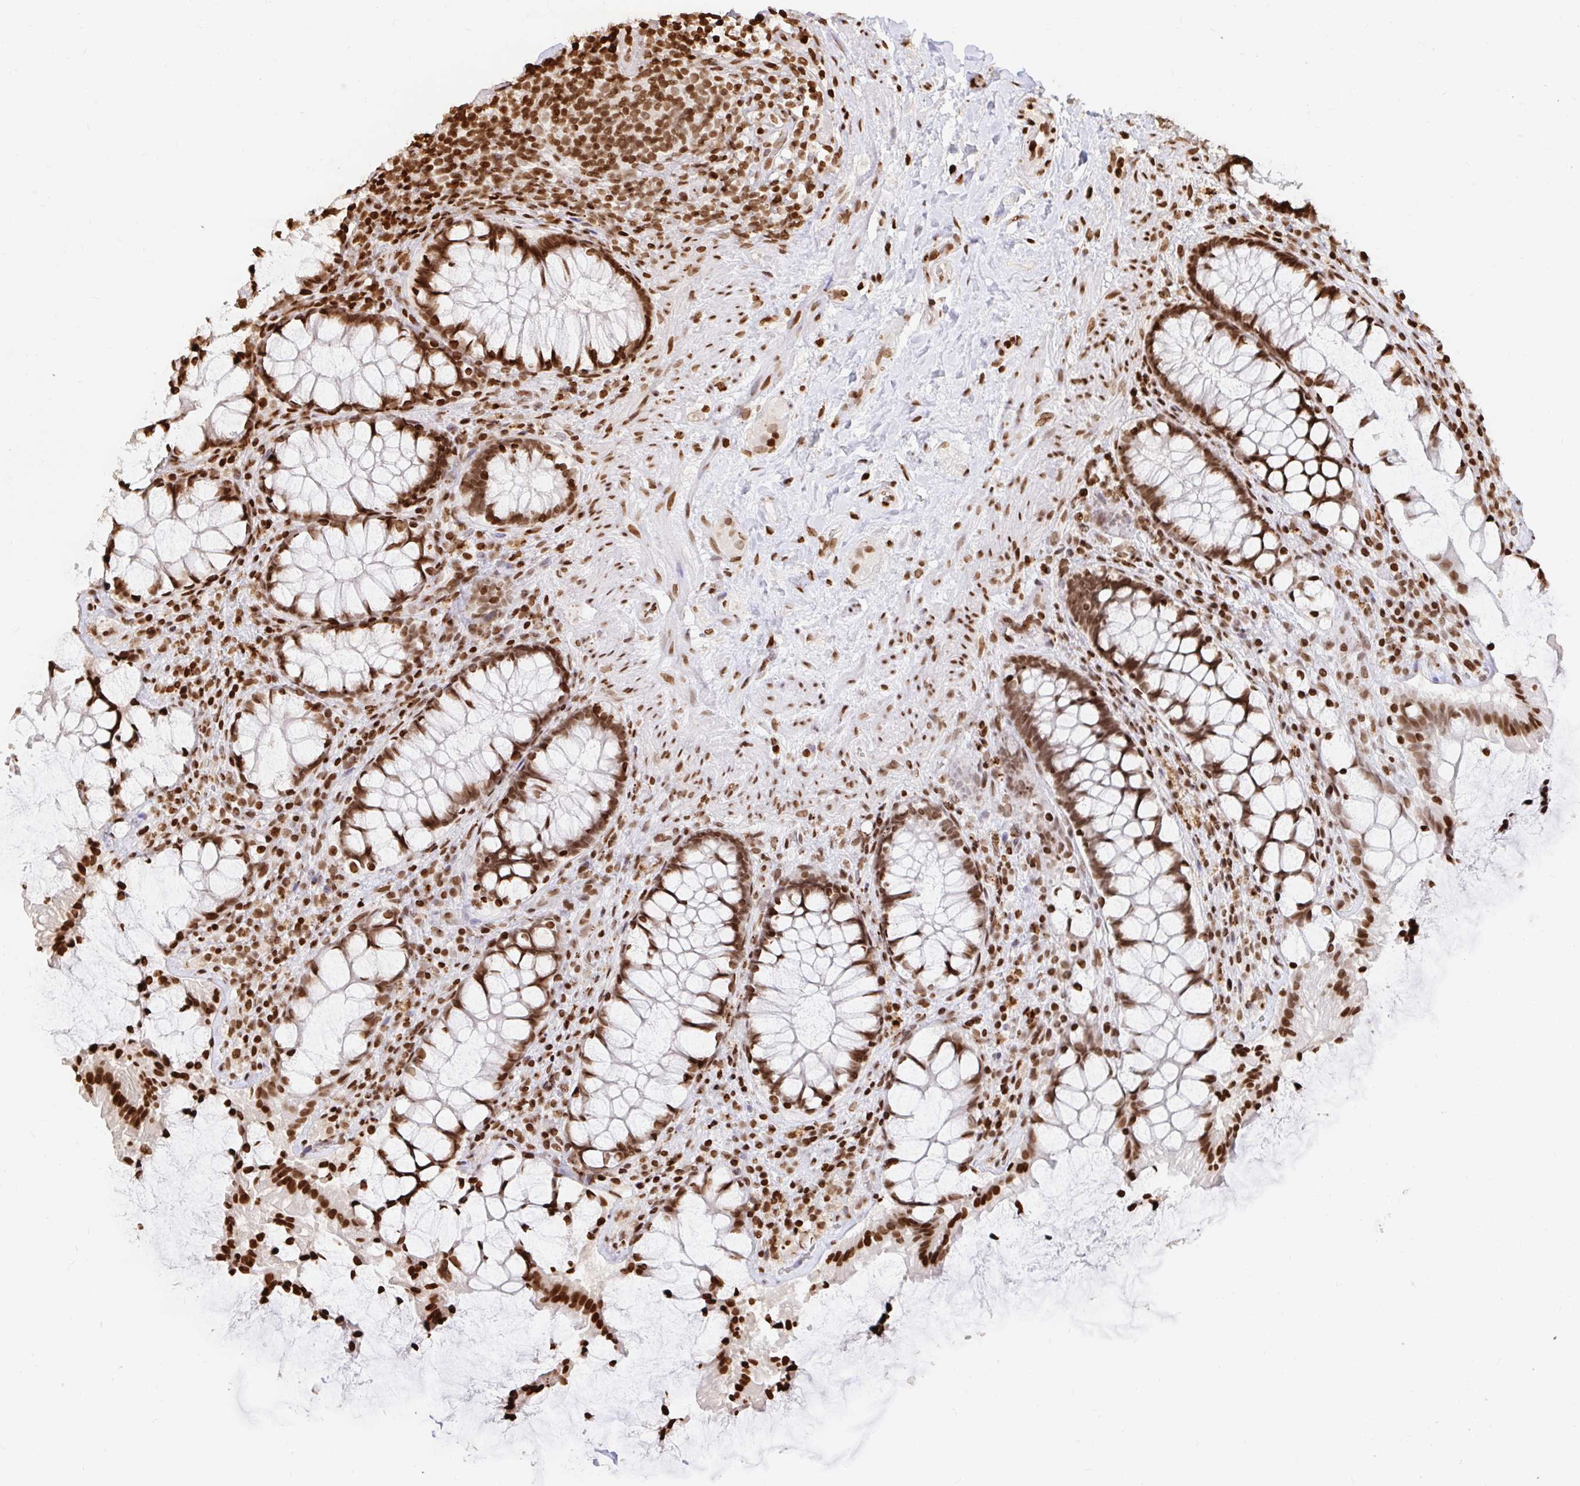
{"staining": {"intensity": "strong", "quantity": ">75%", "location": "nuclear"}, "tissue": "rectum", "cell_type": "Glandular cells", "image_type": "normal", "snomed": [{"axis": "morphology", "description": "Normal tissue, NOS"}, {"axis": "topography", "description": "Rectum"}], "caption": "Approximately >75% of glandular cells in unremarkable rectum exhibit strong nuclear protein positivity as visualized by brown immunohistochemical staining.", "gene": "H2BC5", "patient": {"sex": "female", "age": 58}}